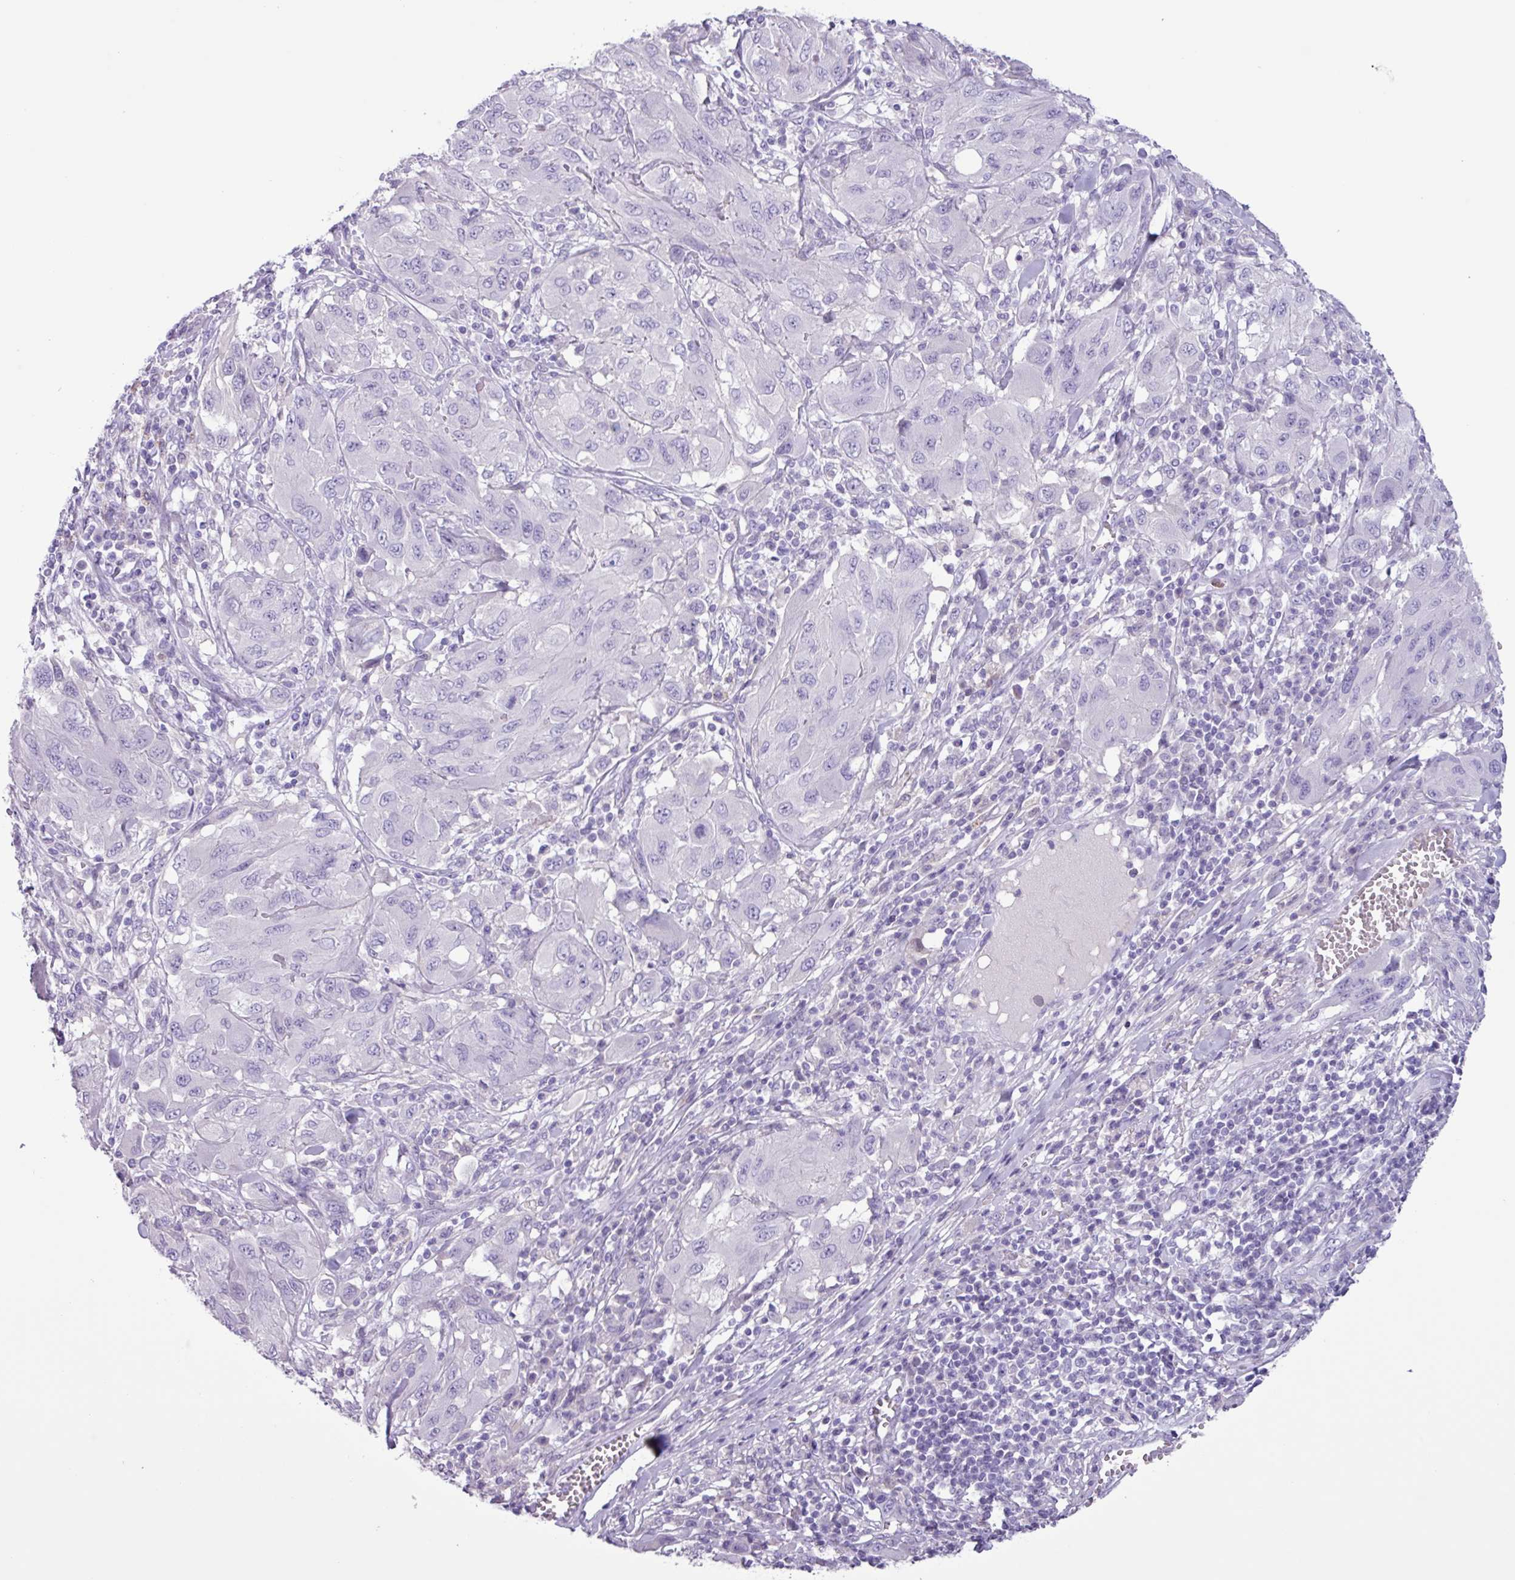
{"staining": {"intensity": "negative", "quantity": "none", "location": "none"}, "tissue": "melanoma", "cell_type": "Tumor cells", "image_type": "cancer", "snomed": [{"axis": "morphology", "description": "Malignant melanoma, NOS"}, {"axis": "topography", "description": "Skin"}], "caption": "This is a micrograph of immunohistochemistry staining of melanoma, which shows no staining in tumor cells.", "gene": "CYSTM1", "patient": {"sex": "female", "age": 91}}